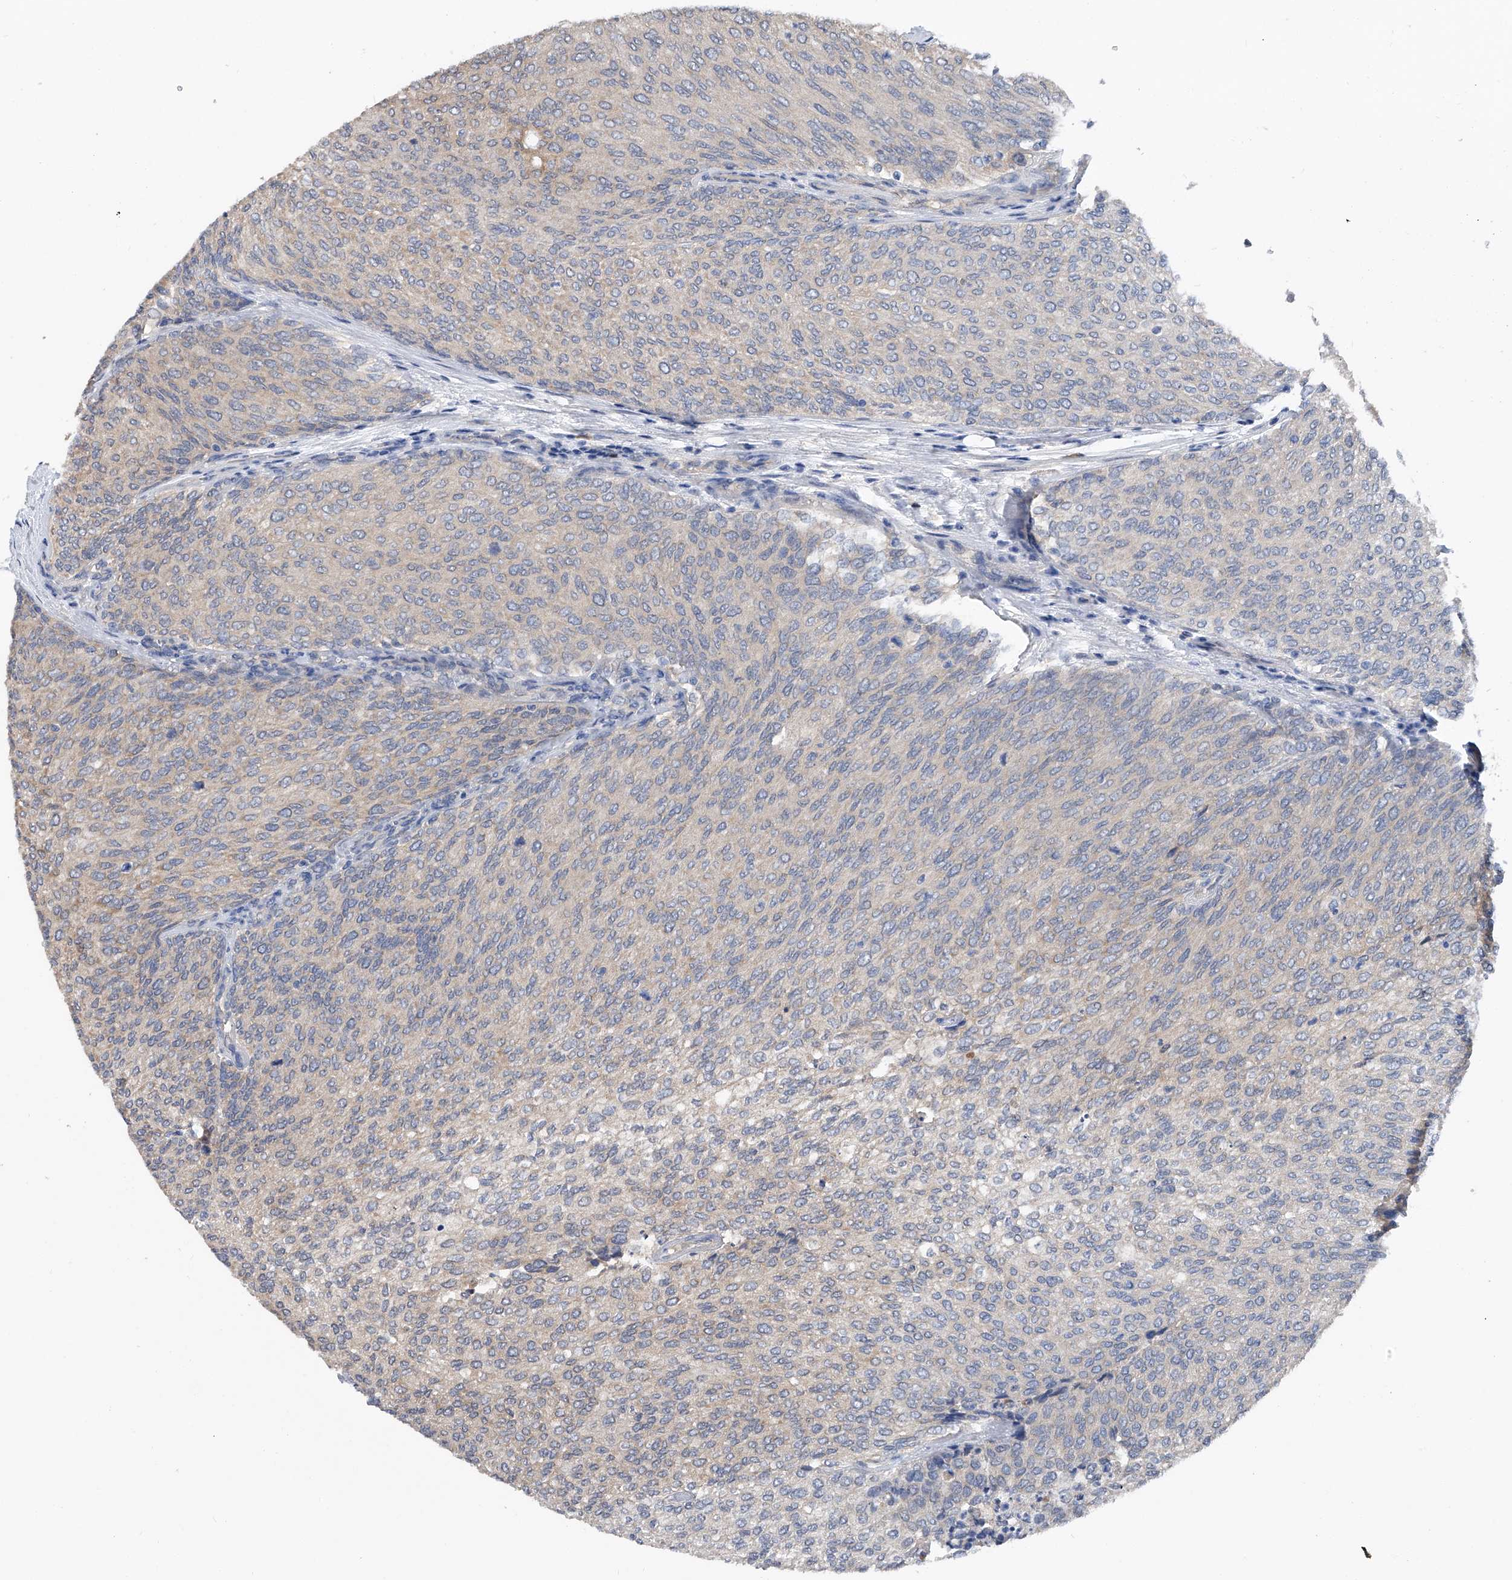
{"staining": {"intensity": "weak", "quantity": "<25%", "location": "cytoplasmic/membranous"}, "tissue": "urothelial cancer", "cell_type": "Tumor cells", "image_type": "cancer", "snomed": [{"axis": "morphology", "description": "Urothelial carcinoma, Low grade"}, {"axis": "topography", "description": "Urinary bladder"}], "caption": "Immunohistochemistry photomicrograph of neoplastic tissue: urothelial cancer stained with DAB (3,3'-diaminobenzidine) demonstrates no significant protein staining in tumor cells.", "gene": "PGM3", "patient": {"sex": "female", "age": 79}}